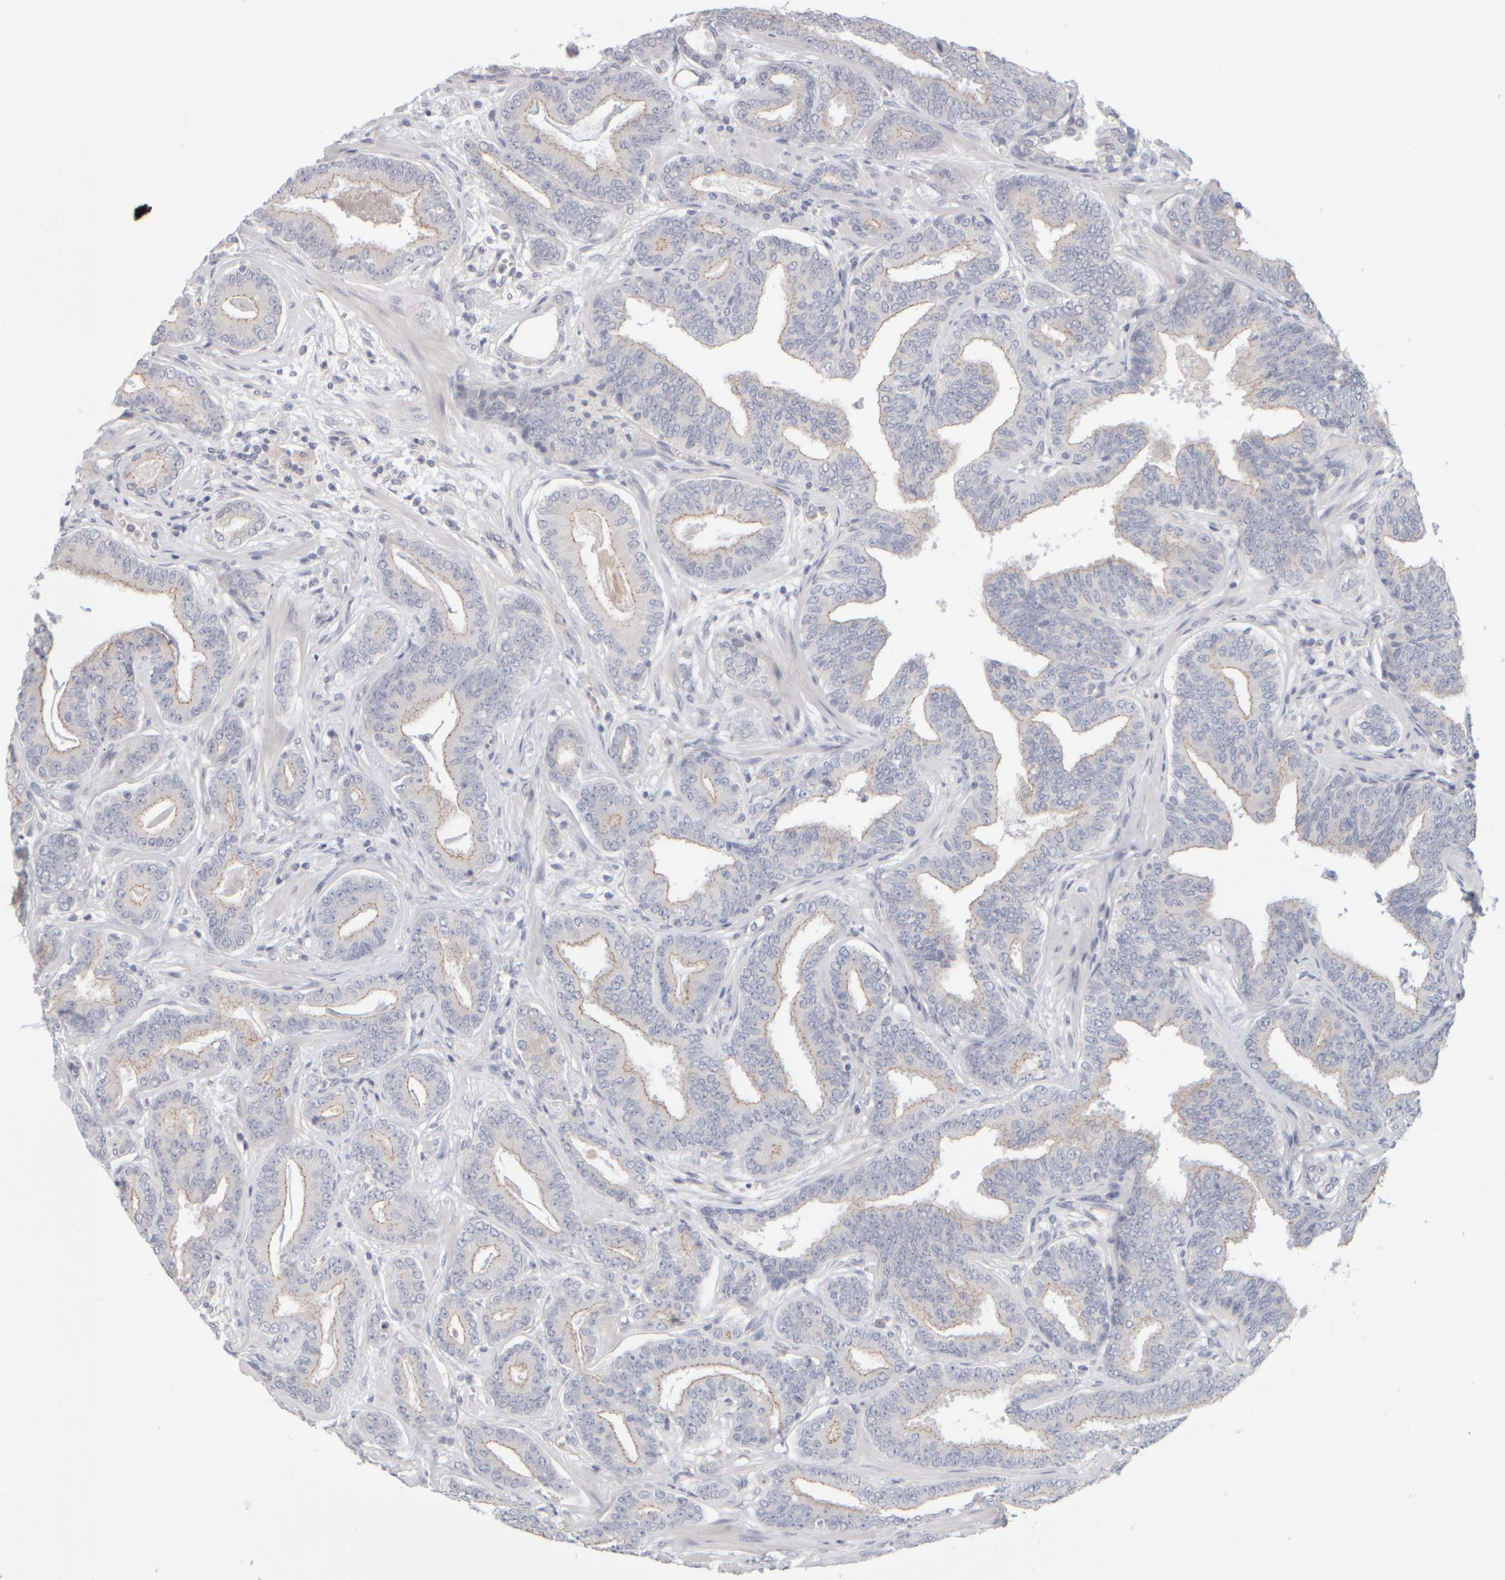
{"staining": {"intensity": "negative", "quantity": "none", "location": "none"}, "tissue": "prostate cancer", "cell_type": "Tumor cells", "image_type": "cancer", "snomed": [{"axis": "morphology", "description": "Adenocarcinoma, Low grade"}, {"axis": "topography", "description": "Prostate"}], "caption": "Tumor cells show no significant protein expression in low-grade adenocarcinoma (prostate). The staining was performed using DAB (3,3'-diaminobenzidine) to visualize the protein expression in brown, while the nuclei were stained in blue with hematoxylin (Magnification: 20x).", "gene": "GOPC", "patient": {"sex": "male", "age": 62}}